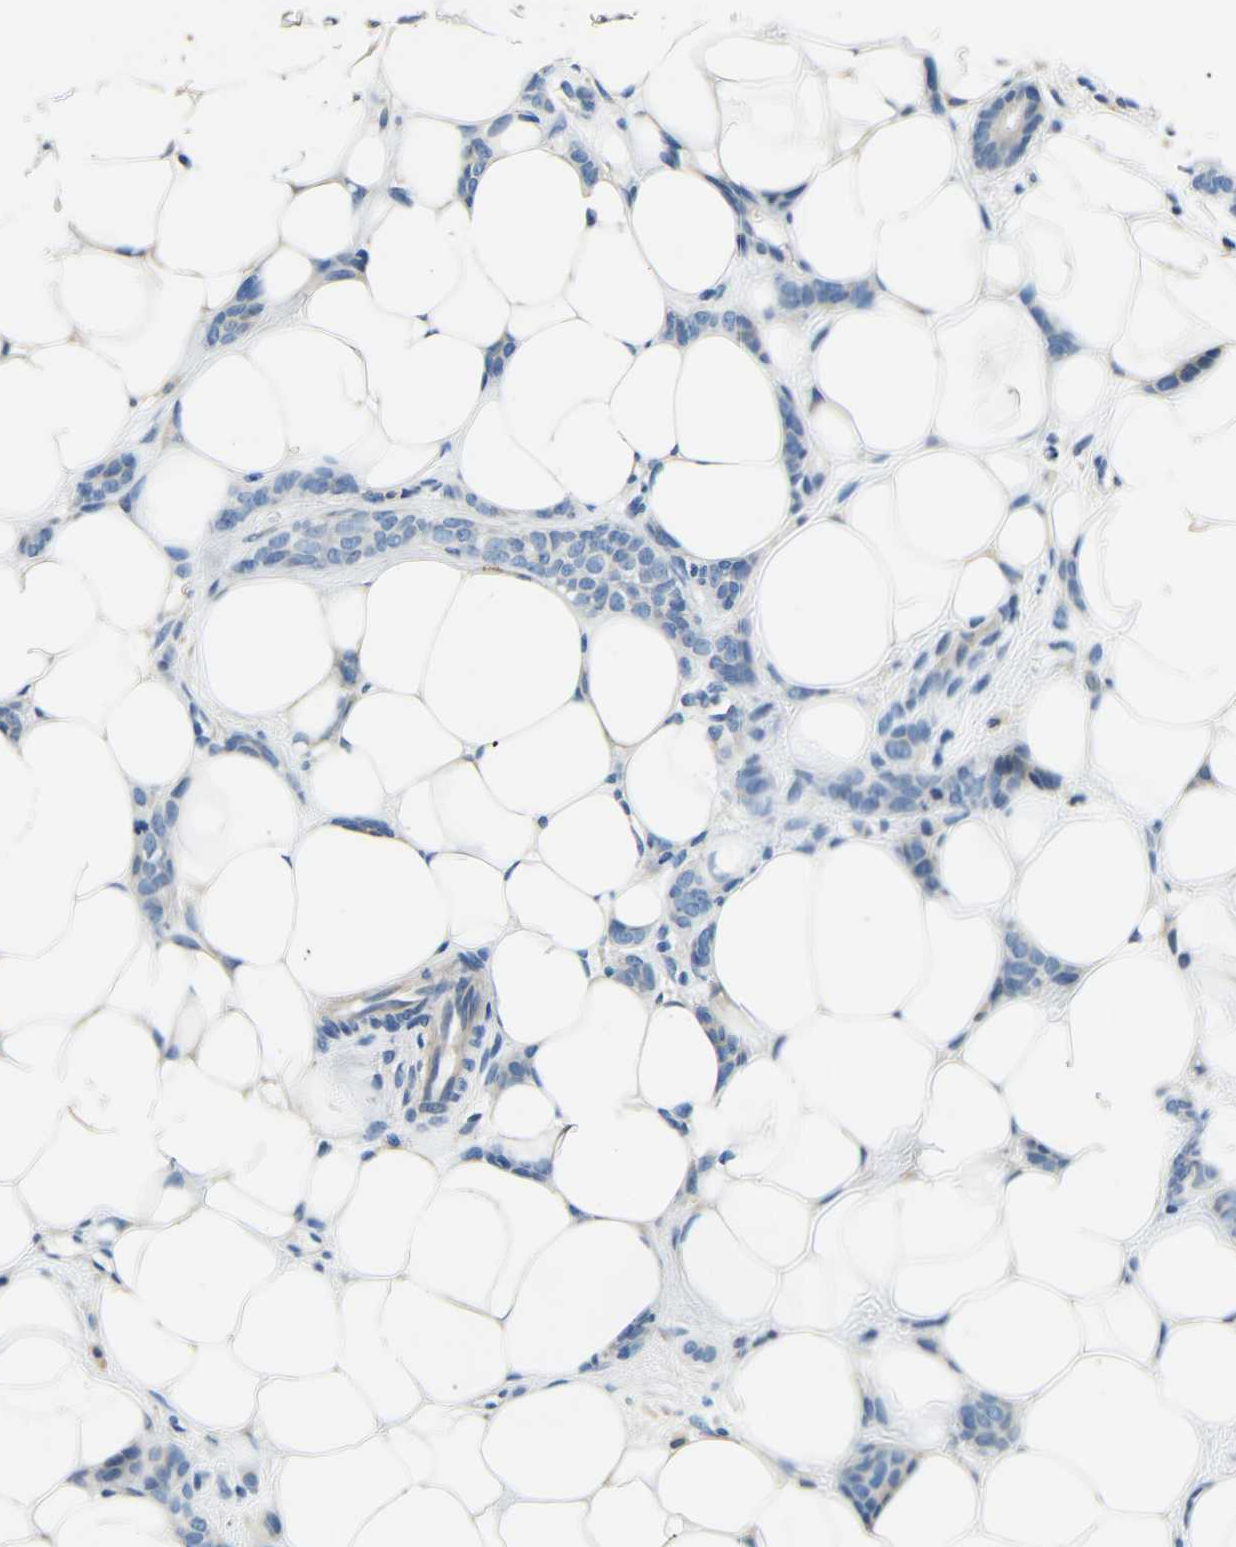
{"staining": {"intensity": "negative", "quantity": "none", "location": "none"}, "tissue": "breast cancer", "cell_type": "Tumor cells", "image_type": "cancer", "snomed": [{"axis": "morphology", "description": "Lobular carcinoma"}, {"axis": "topography", "description": "Skin"}, {"axis": "topography", "description": "Breast"}], "caption": "Immunohistochemistry (IHC) of human breast lobular carcinoma shows no expression in tumor cells.", "gene": "FMO5", "patient": {"sex": "female", "age": 46}}